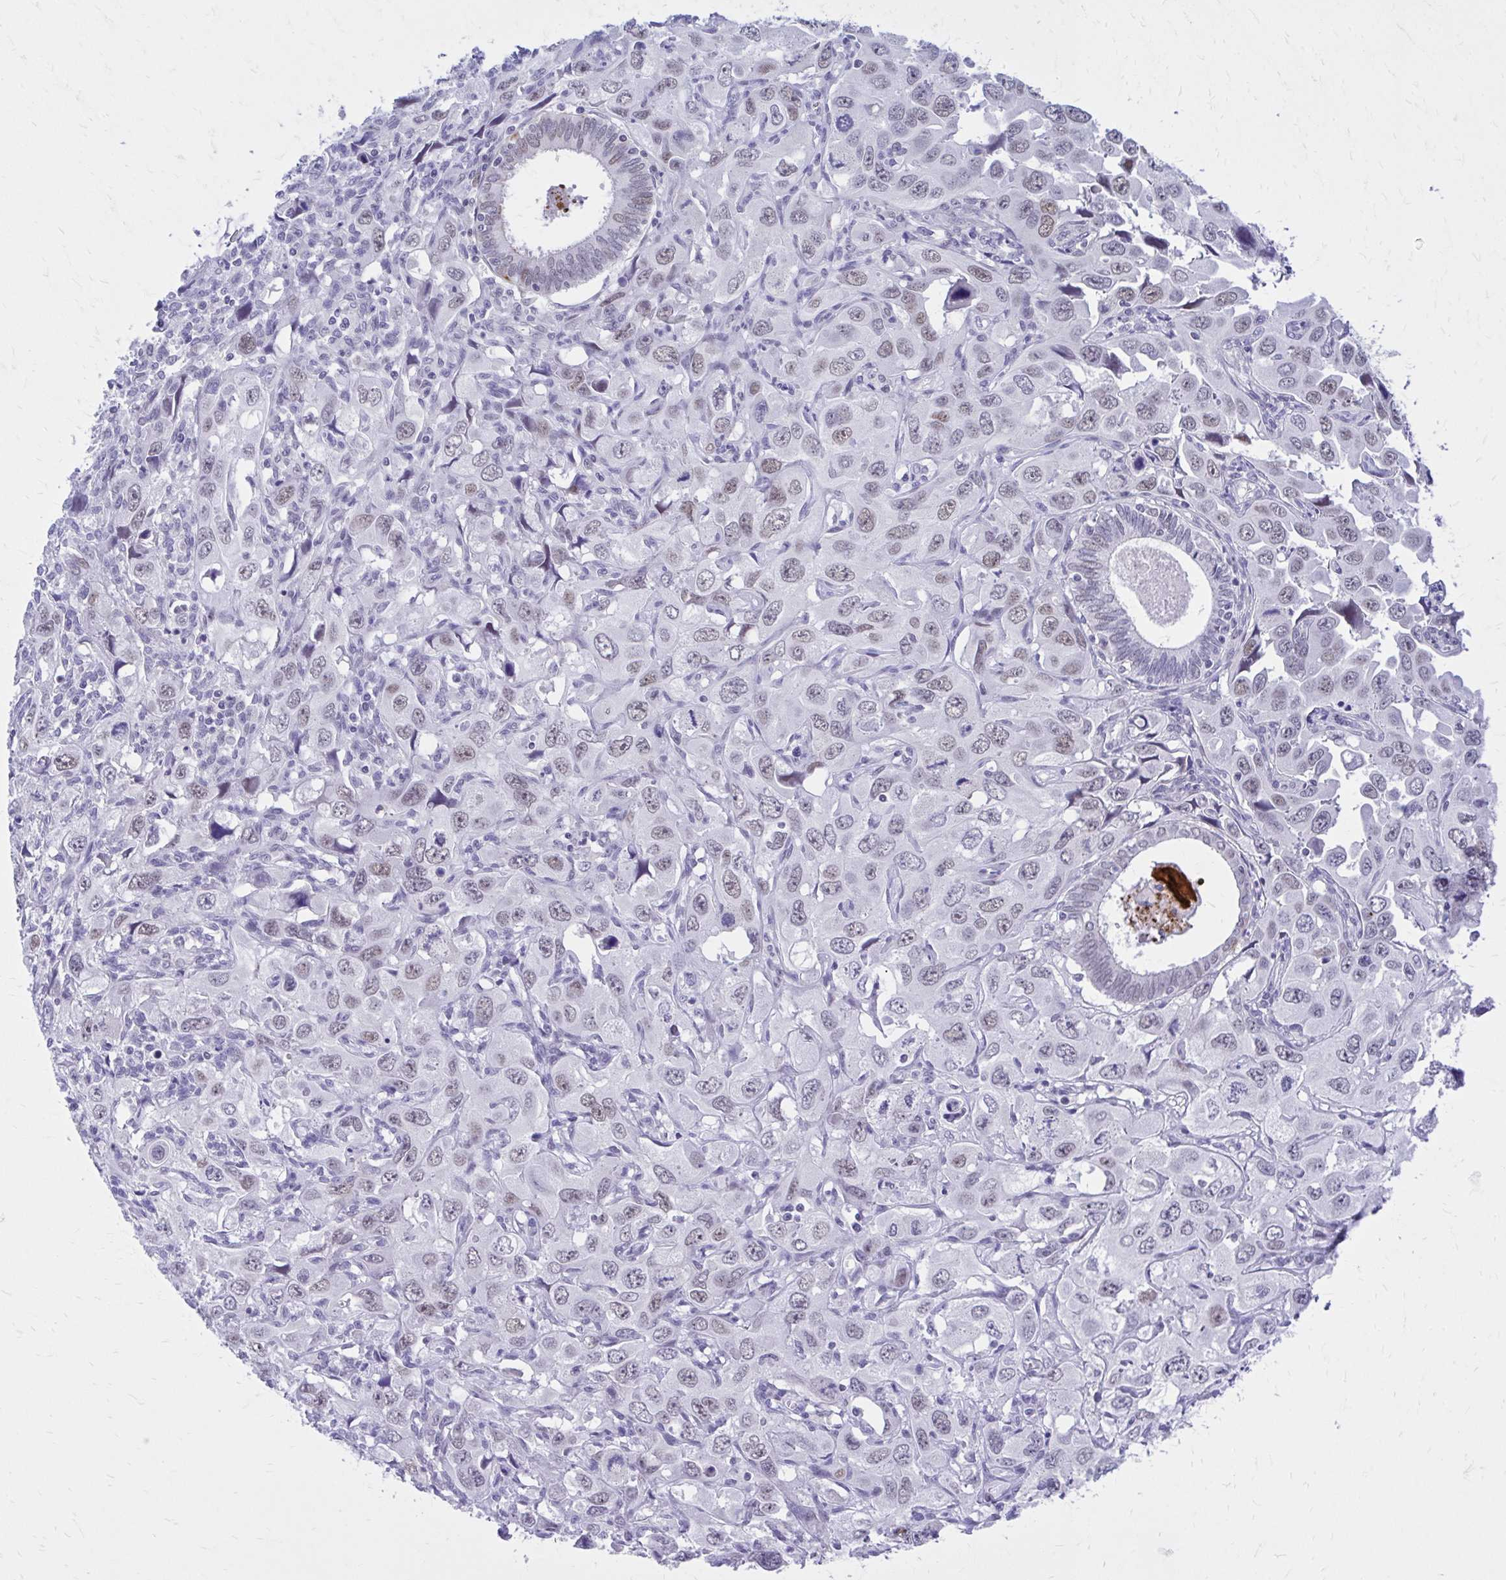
{"staining": {"intensity": "weak", "quantity": "25%-75%", "location": "nuclear"}, "tissue": "endometrial cancer", "cell_type": "Tumor cells", "image_type": "cancer", "snomed": [{"axis": "morphology", "description": "Adenocarcinoma, NOS"}, {"axis": "topography", "description": "Uterus"}], "caption": "Immunohistochemistry (IHC) photomicrograph of endometrial cancer stained for a protein (brown), which reveals low levels of weak nuclear staining in about 25%-75% of tumor cells.", "gene": "ZBTB25", "patient": {"sex": "female", "age": 62}}